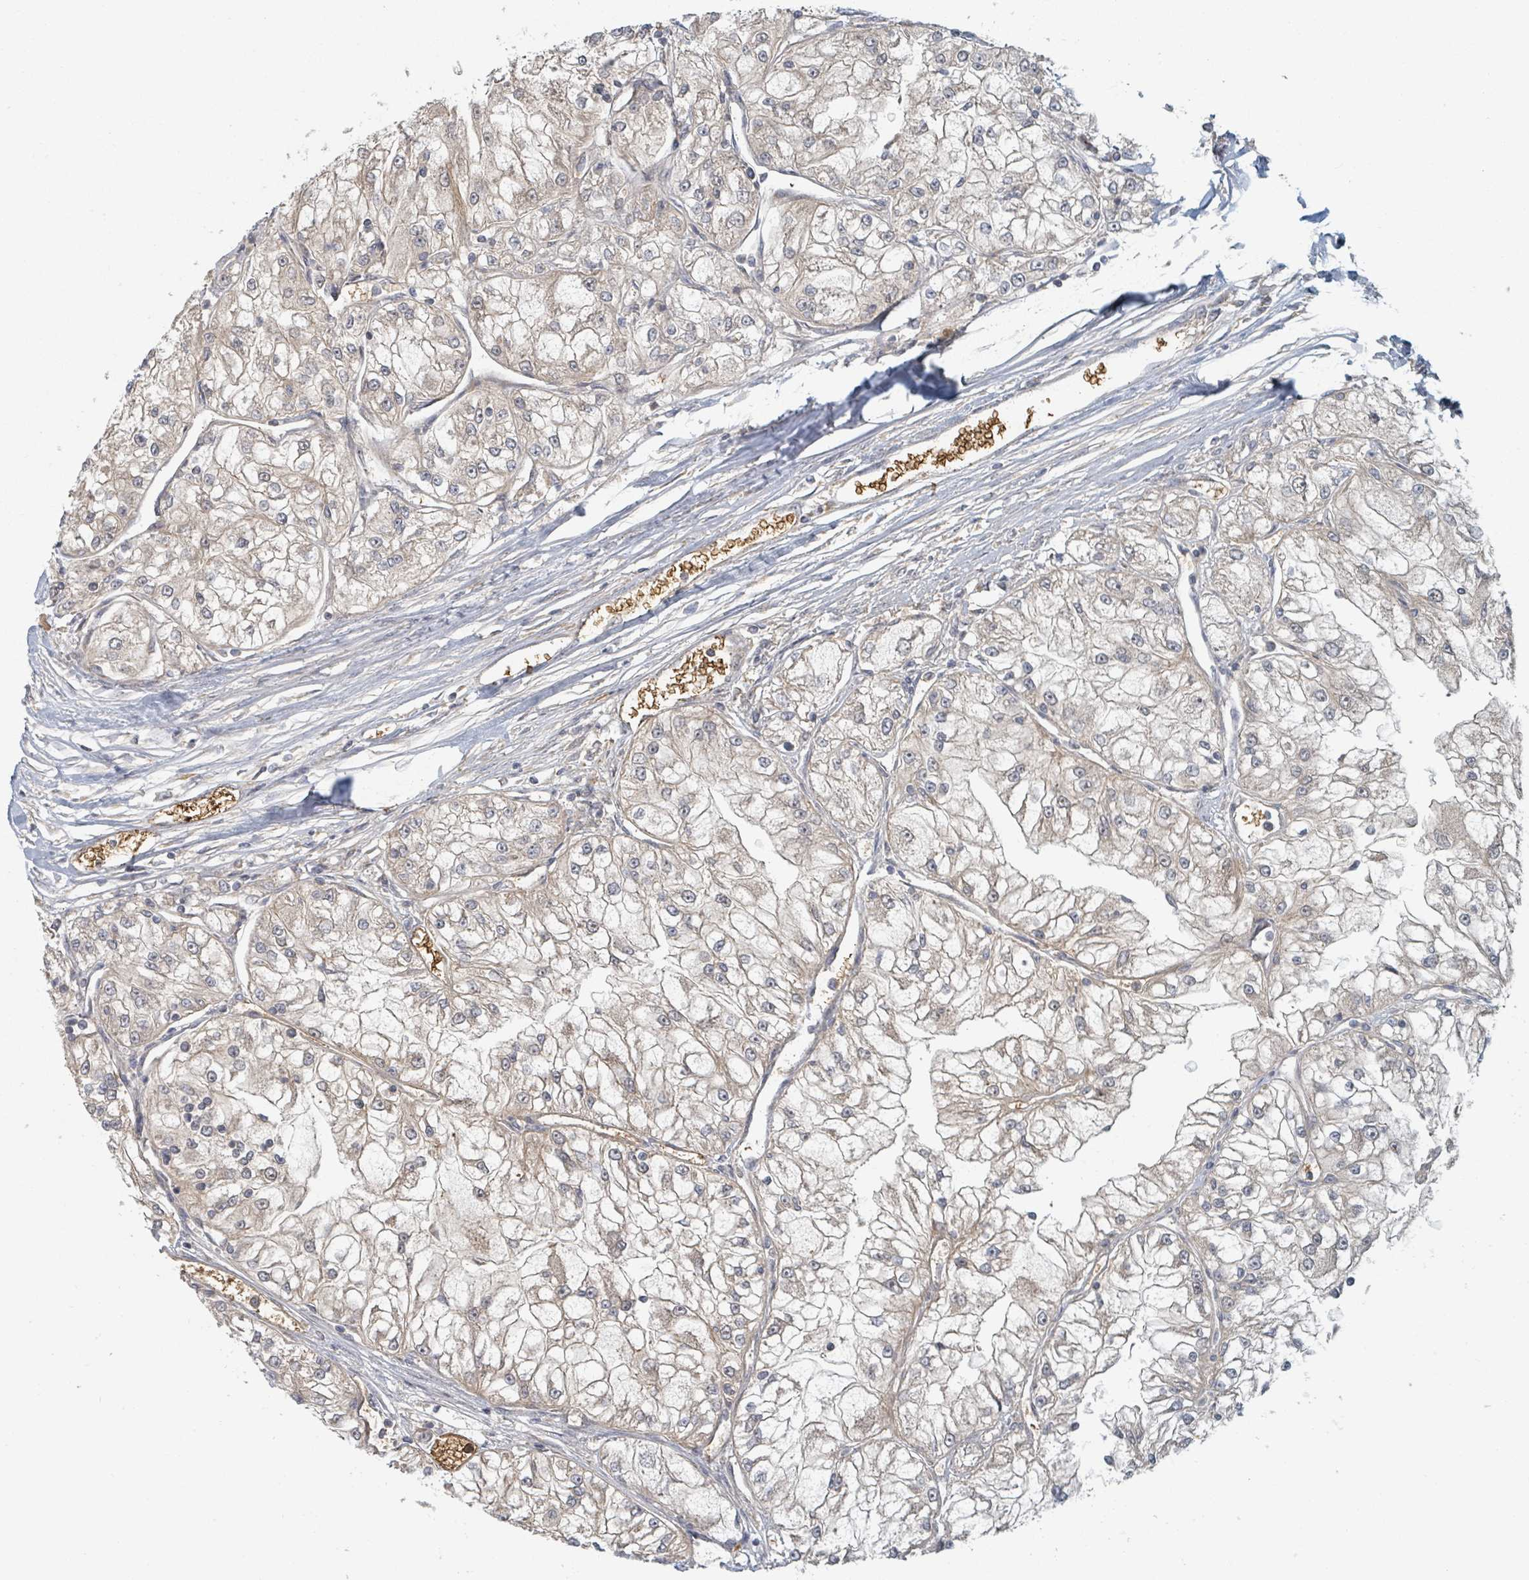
{"staining": {"intensity": "negative", "quantity": "none", "location": "none"}, "tissue": "renal cancer", "cell_type": "Tumor cells", "image_type": "cancer", "snomed": [{"axis": "morphology", "description": "Adenocarcinoma, NOS"}, {"axis": "topography", "description": "Kidney"}], "caption": "Immunohistochemistry histopathology image of human adenocarcinoma (renal) stained for a protein (brown), which shows no expression in tumor cells.", "gene": "TRPC4AP", "patient": {"sex": "female", "age": 72}}